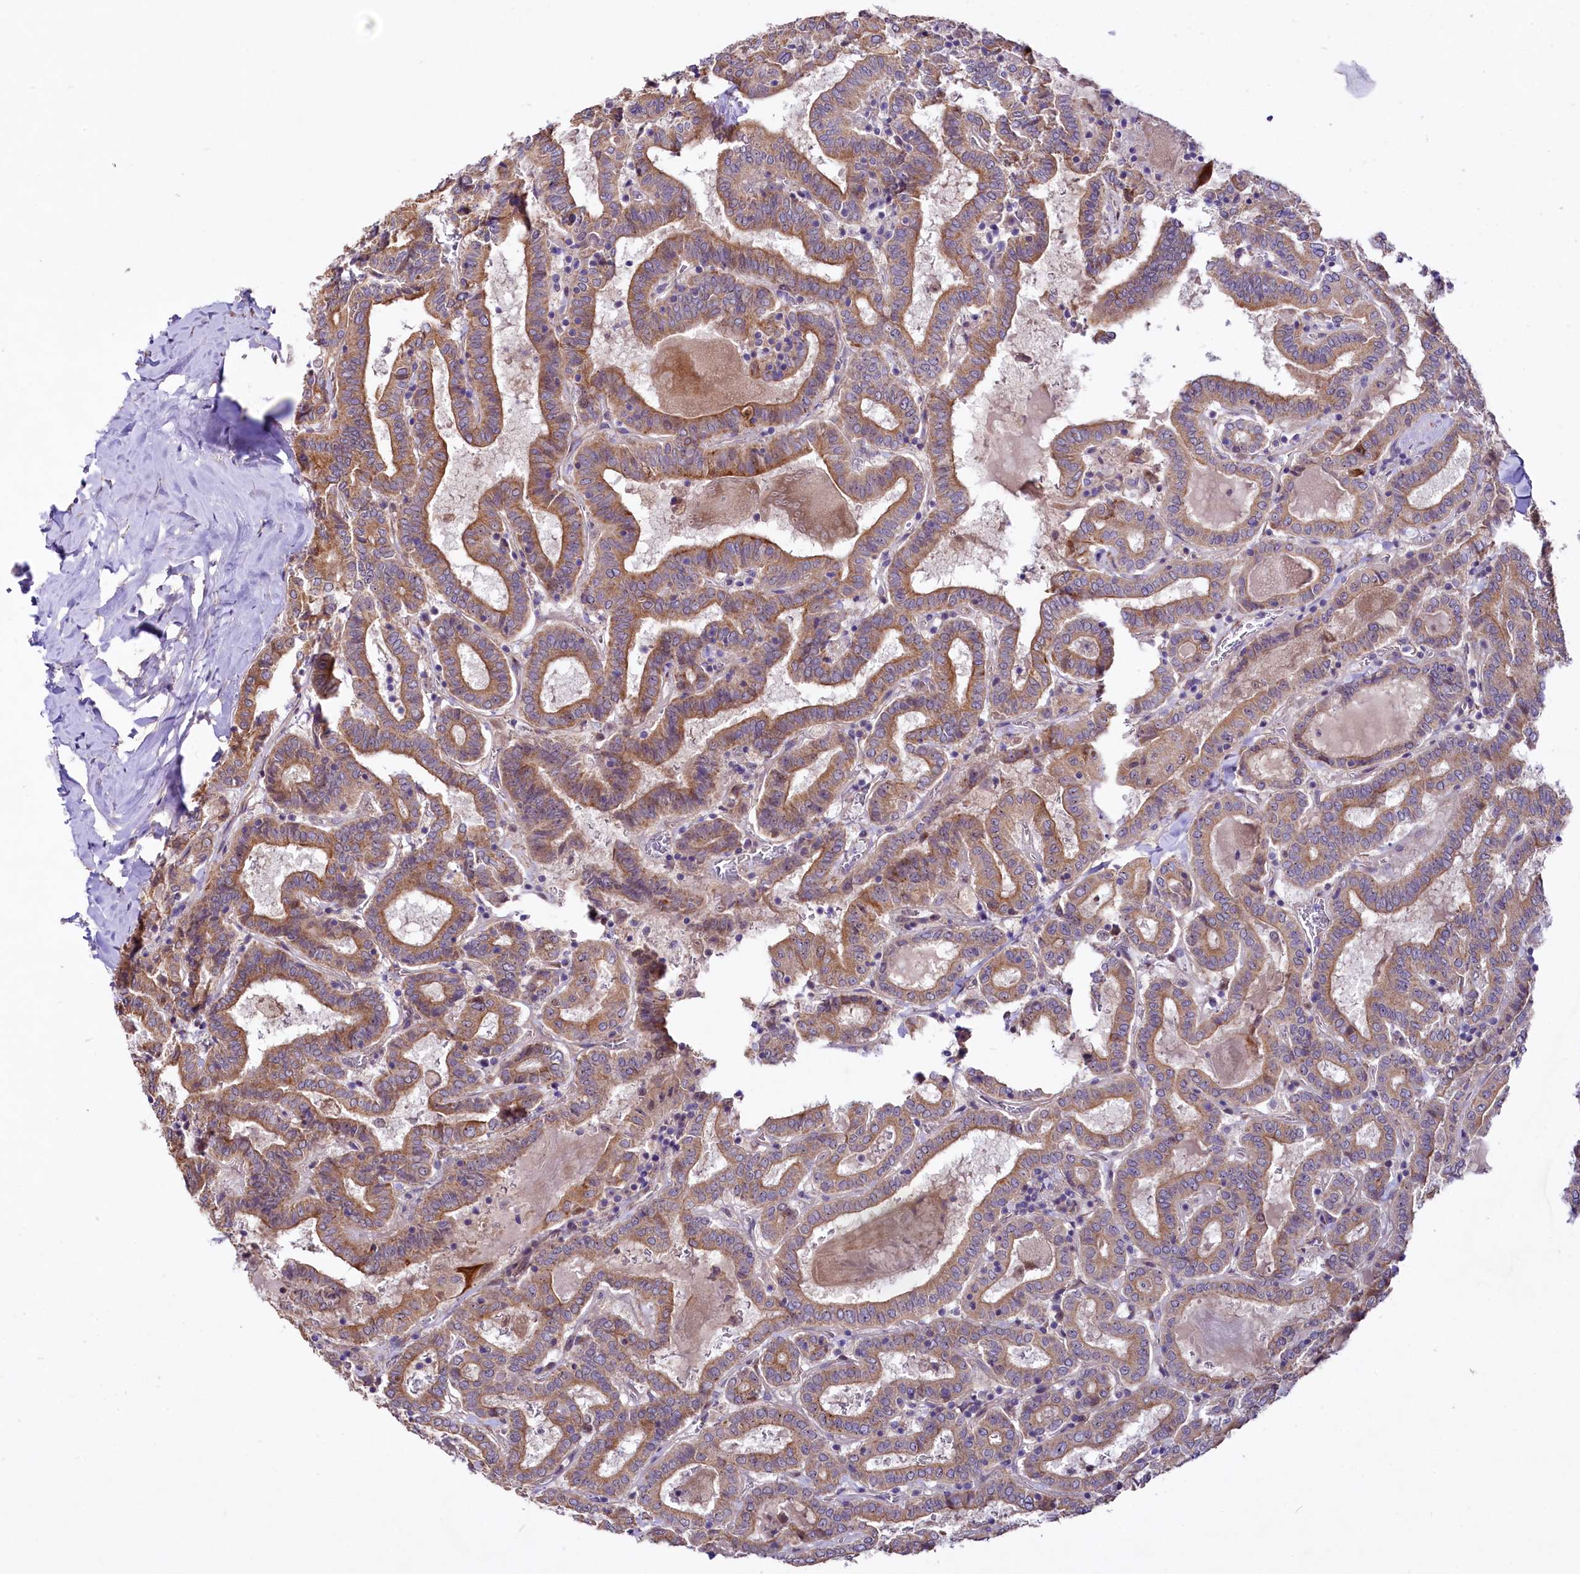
{"staining": {"intensity": "moderate", "quantity": ">75%", "location": "cytoplasmic/membranous"}, "tissue": "thyroid cancer", "cell_type": "Tumor cells", "image_type": "cancer", "snomed": [{"axis": "morphology", "description": "Papillary adenocarcinoma, NOS"}, {"axis": "topography", "description": "Thyroid gland"}], "caption": "Immunohistochemistry (IHC) image of thyroid cancer stained for a protein (brown), which shows medium levels of moderate cytoplasmic/membranous staining in approximately >75% of tumor cells.", "gene": "VPS11", "patient": {"sex": "female", "age": 72}}